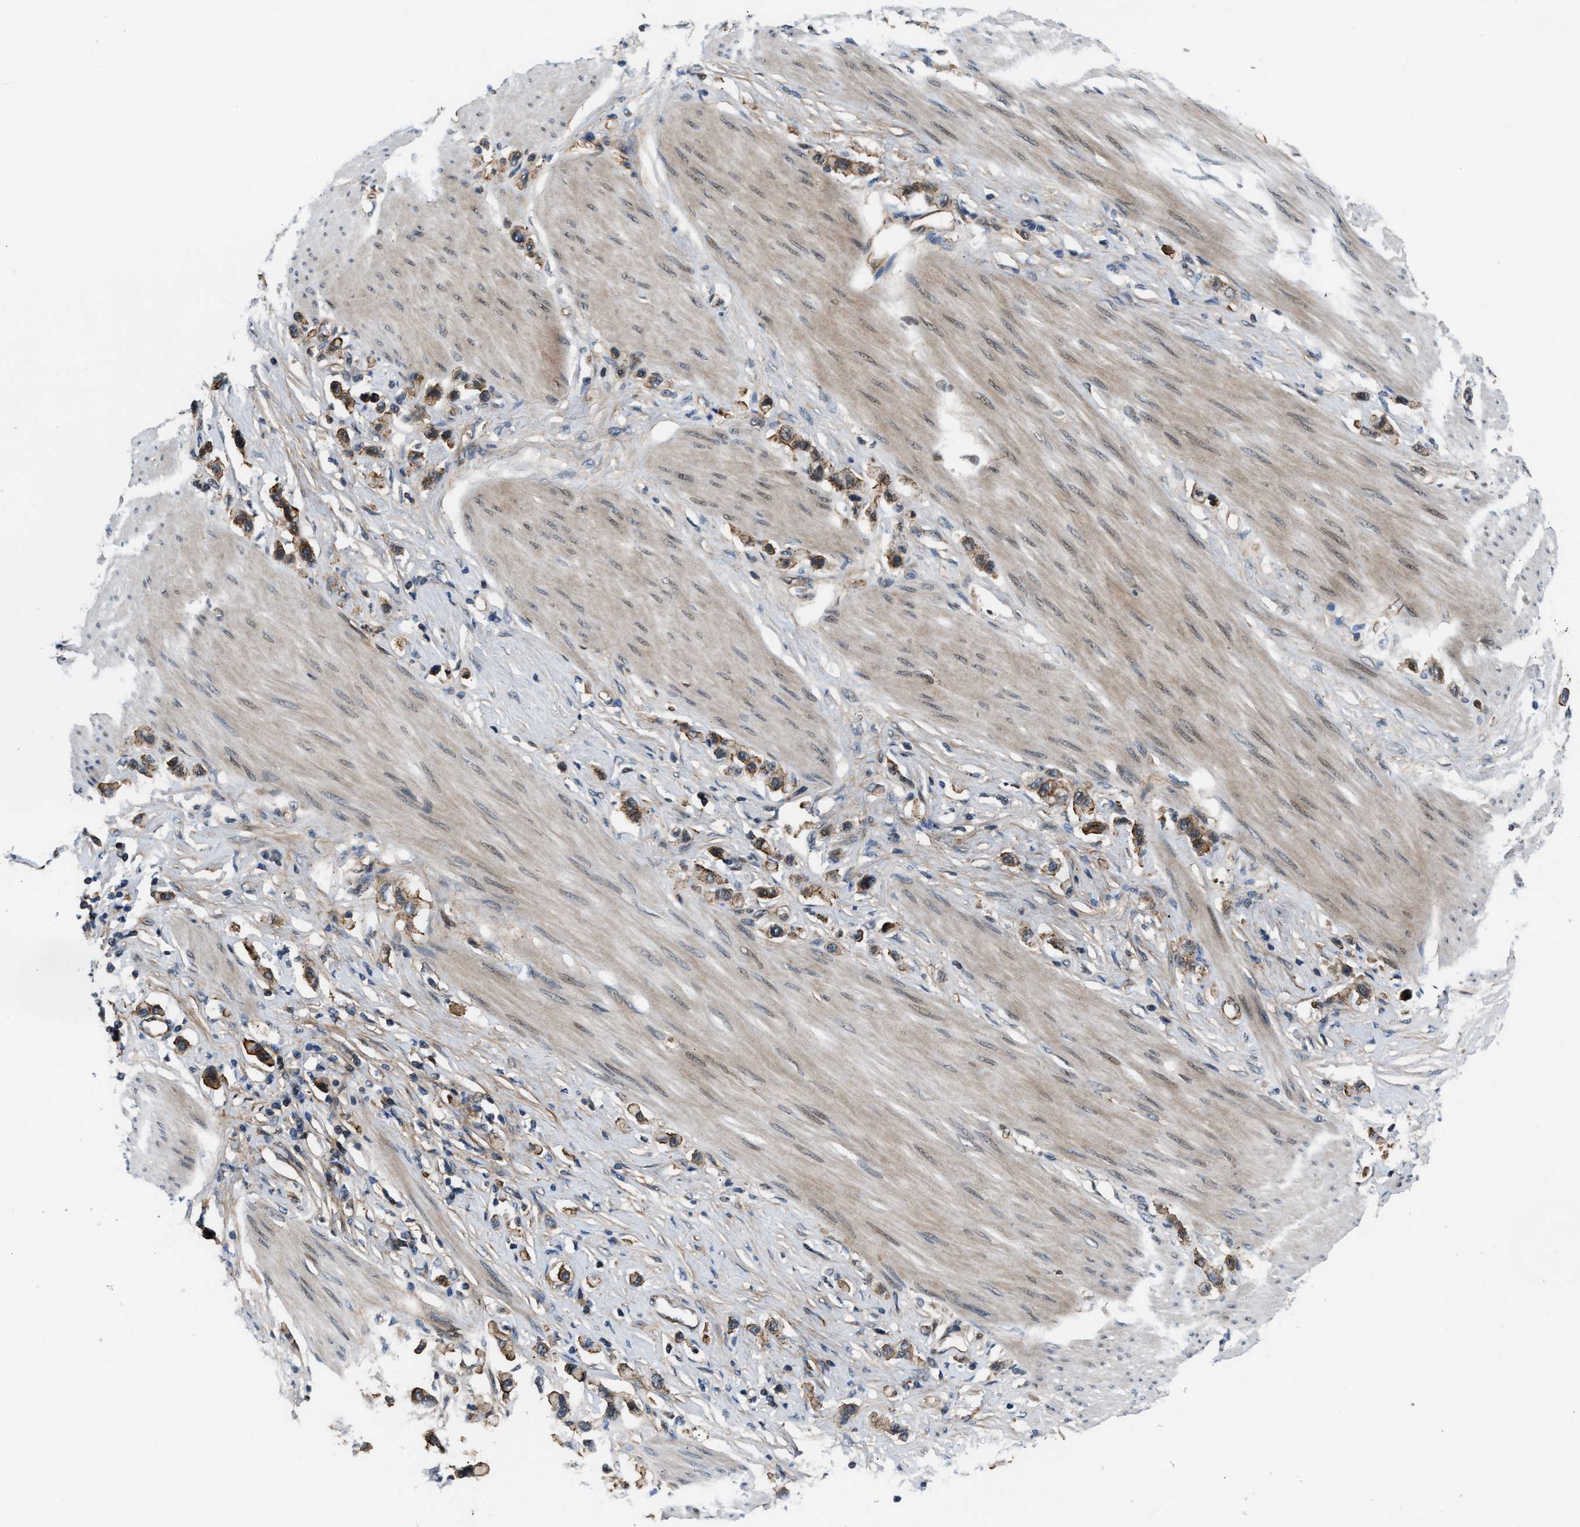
{"staining": {"intensity": "moderate", "quantity": ">75%", "location": "cytoplasmic/membranous"}, "tissue": "stomach cancer", "cell_type": "Tumor cells", "image_type": "cancer", "snomed": [{"axis": "morphology", "description": "Adenocarcinoma, NOS"}, {"axis": "topography", "description": "Stomach"}], "caption": "Protein analysis of stomach cancer (adenocarcinoma) tissue reveals moderate cytoplasmic/membranous staining in about >75% of tumor cells.", "gene": "COPS2", "patient": {"sex": "female", "age": 65}}